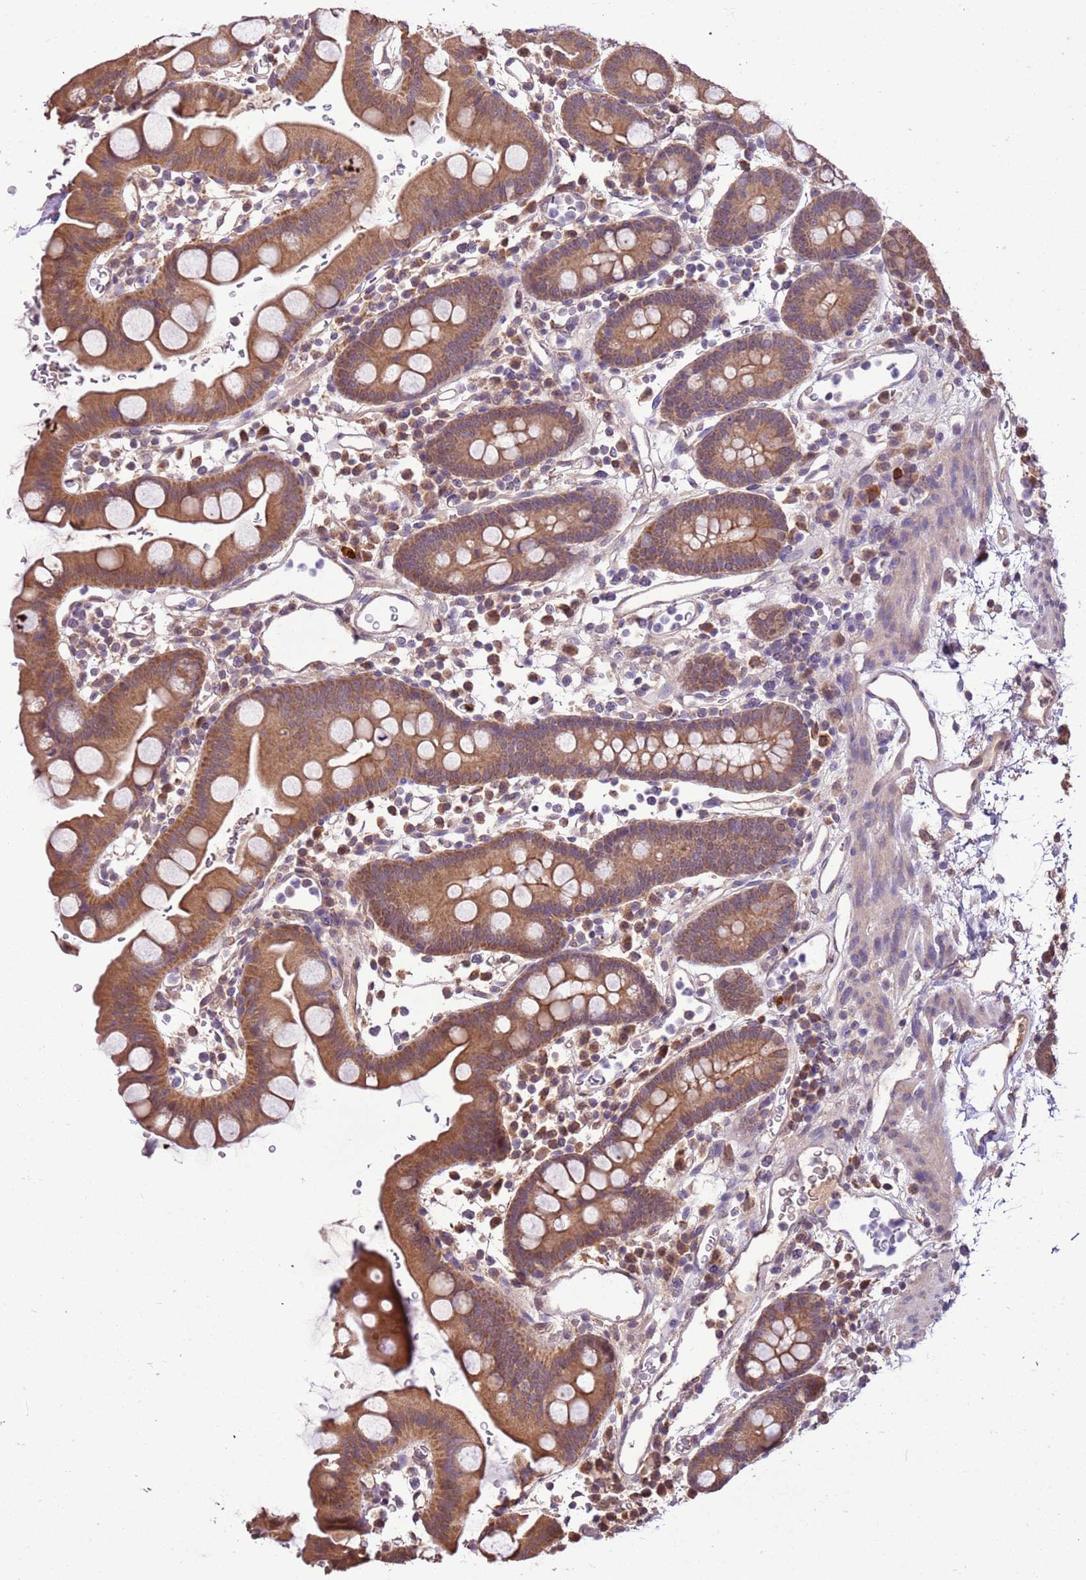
{"staining": {"intensity": "moderate", "quantity": ">75%", "location": "cytoplasmic/membranous"}, "tissue": "small intestine", "cell_type": "Glandular cells", "image_type": "normal", "snomed": [{"axis": "morphology", "description": "Normal tissue, NOS"}, {"axis": "topography", "description": "Stomach, upper"}, {"axis": "topography", "description": "Stomach, lower"}, {"axis": "topography", "description": "Small intestine"}], "caption": "Small intestine stained with a brown dye shows moderate cytoplasmic/membranous positive staining in about >75% of glandular cells.", "gene": "BBS5", "patient": {"sex": "male", "age": 68}}